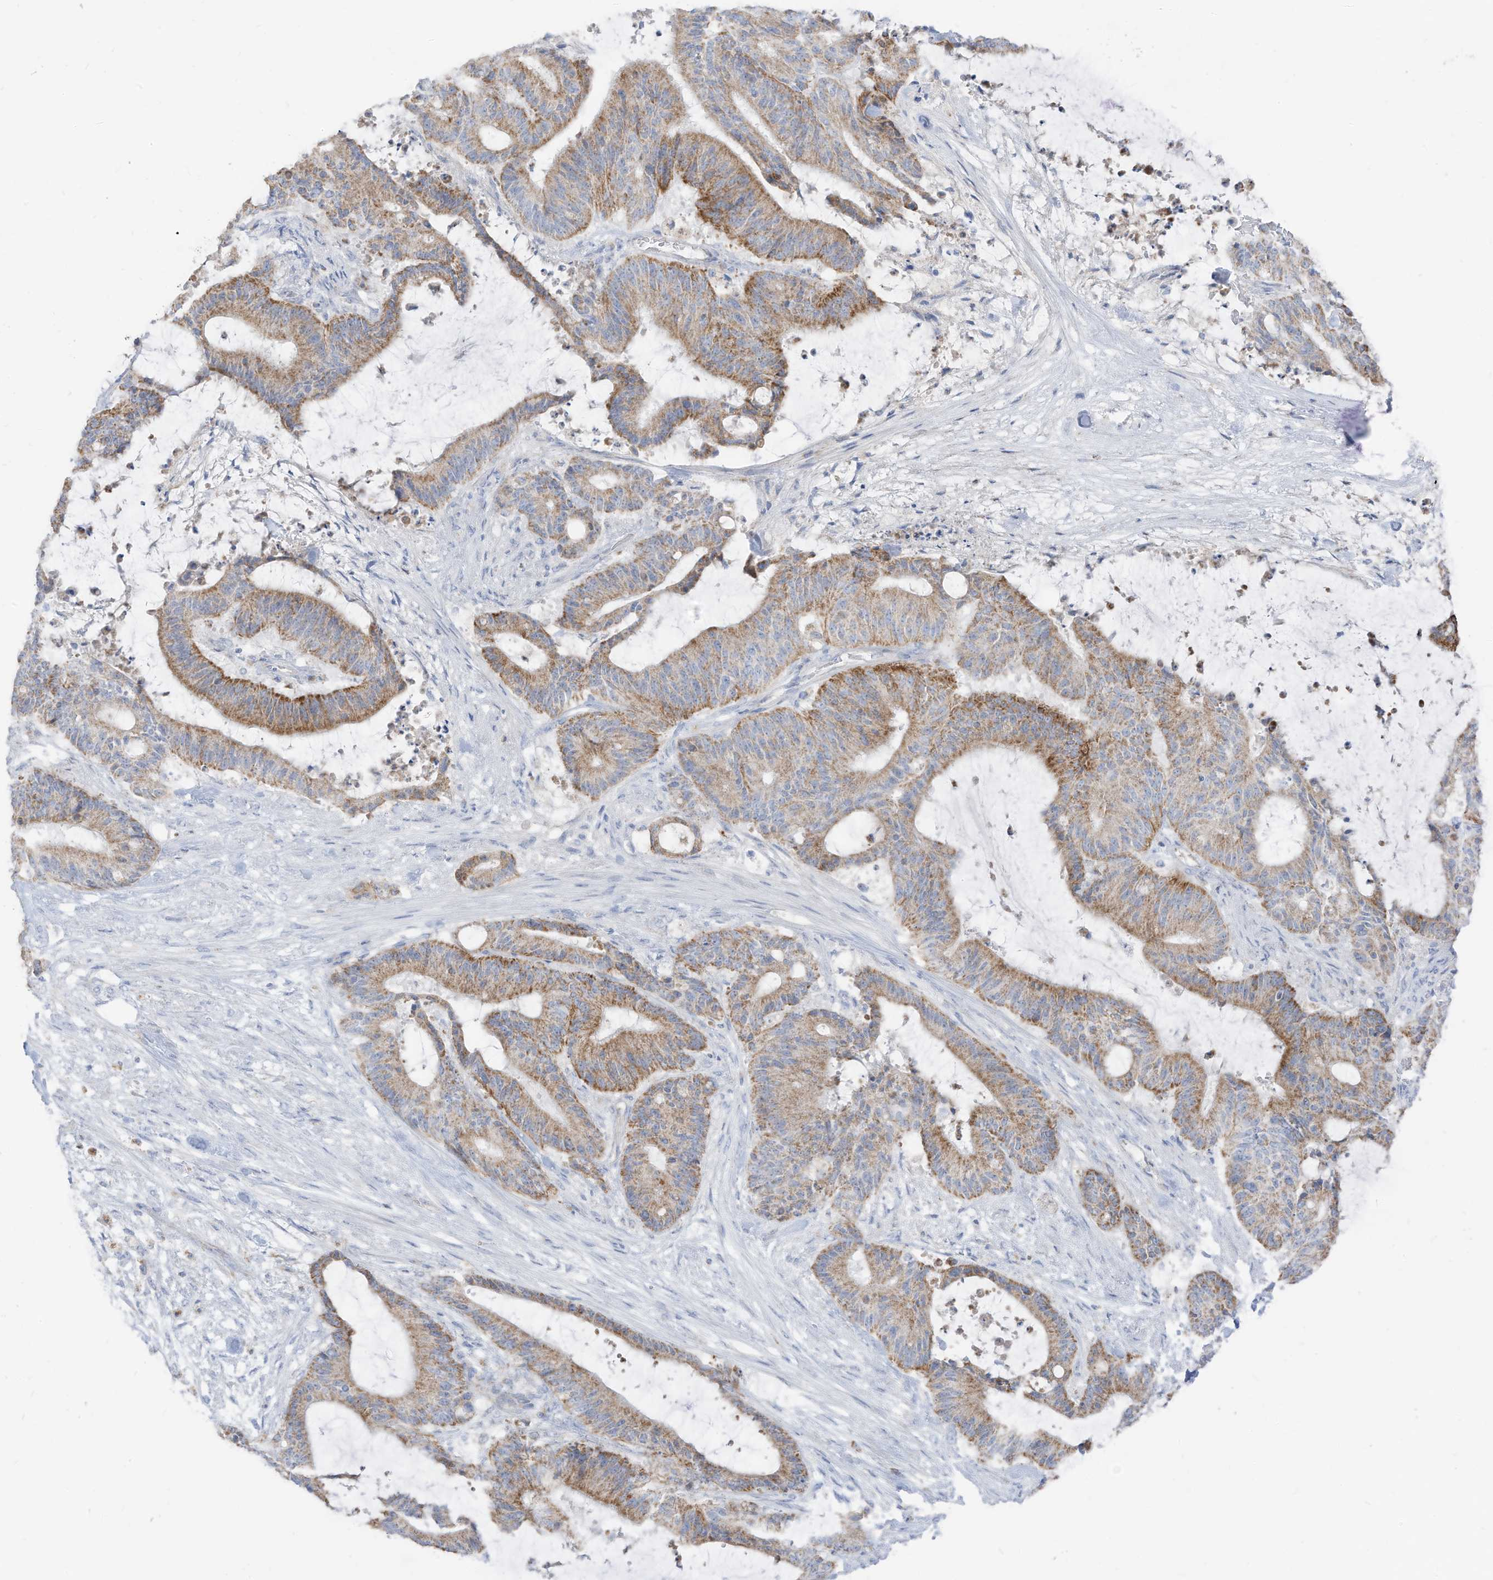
{"staining": {"intensity": "moderate", "quantity": ">75%", "location": "cytoplasmic/membranous"}, "tissue": "liver cancer", "cell_type": "Tumor cells", "image_type": "cancer", "snomed": [{"axis": "morphology", "description": "Normal tissue, NOS"}, {"axis": "morphology", "description": "Cholangiocarcinoma"}, {"axis": "topography", "description": "Liver"}, {"axis": "topography", "description": "Peripheral nerve tissue"}], "caption": "High-magnification brightfield microscopy of liver cholangiocarcinoma stained with DAB (brown) and counterstained with hematoxylin (blue). tumor cells exhibit moderate cytoplasmic/membranous expression is appreciated in about>75% of cells.", "gene": "ETHE1", "patient": {"sex": "female", "age": 73}}